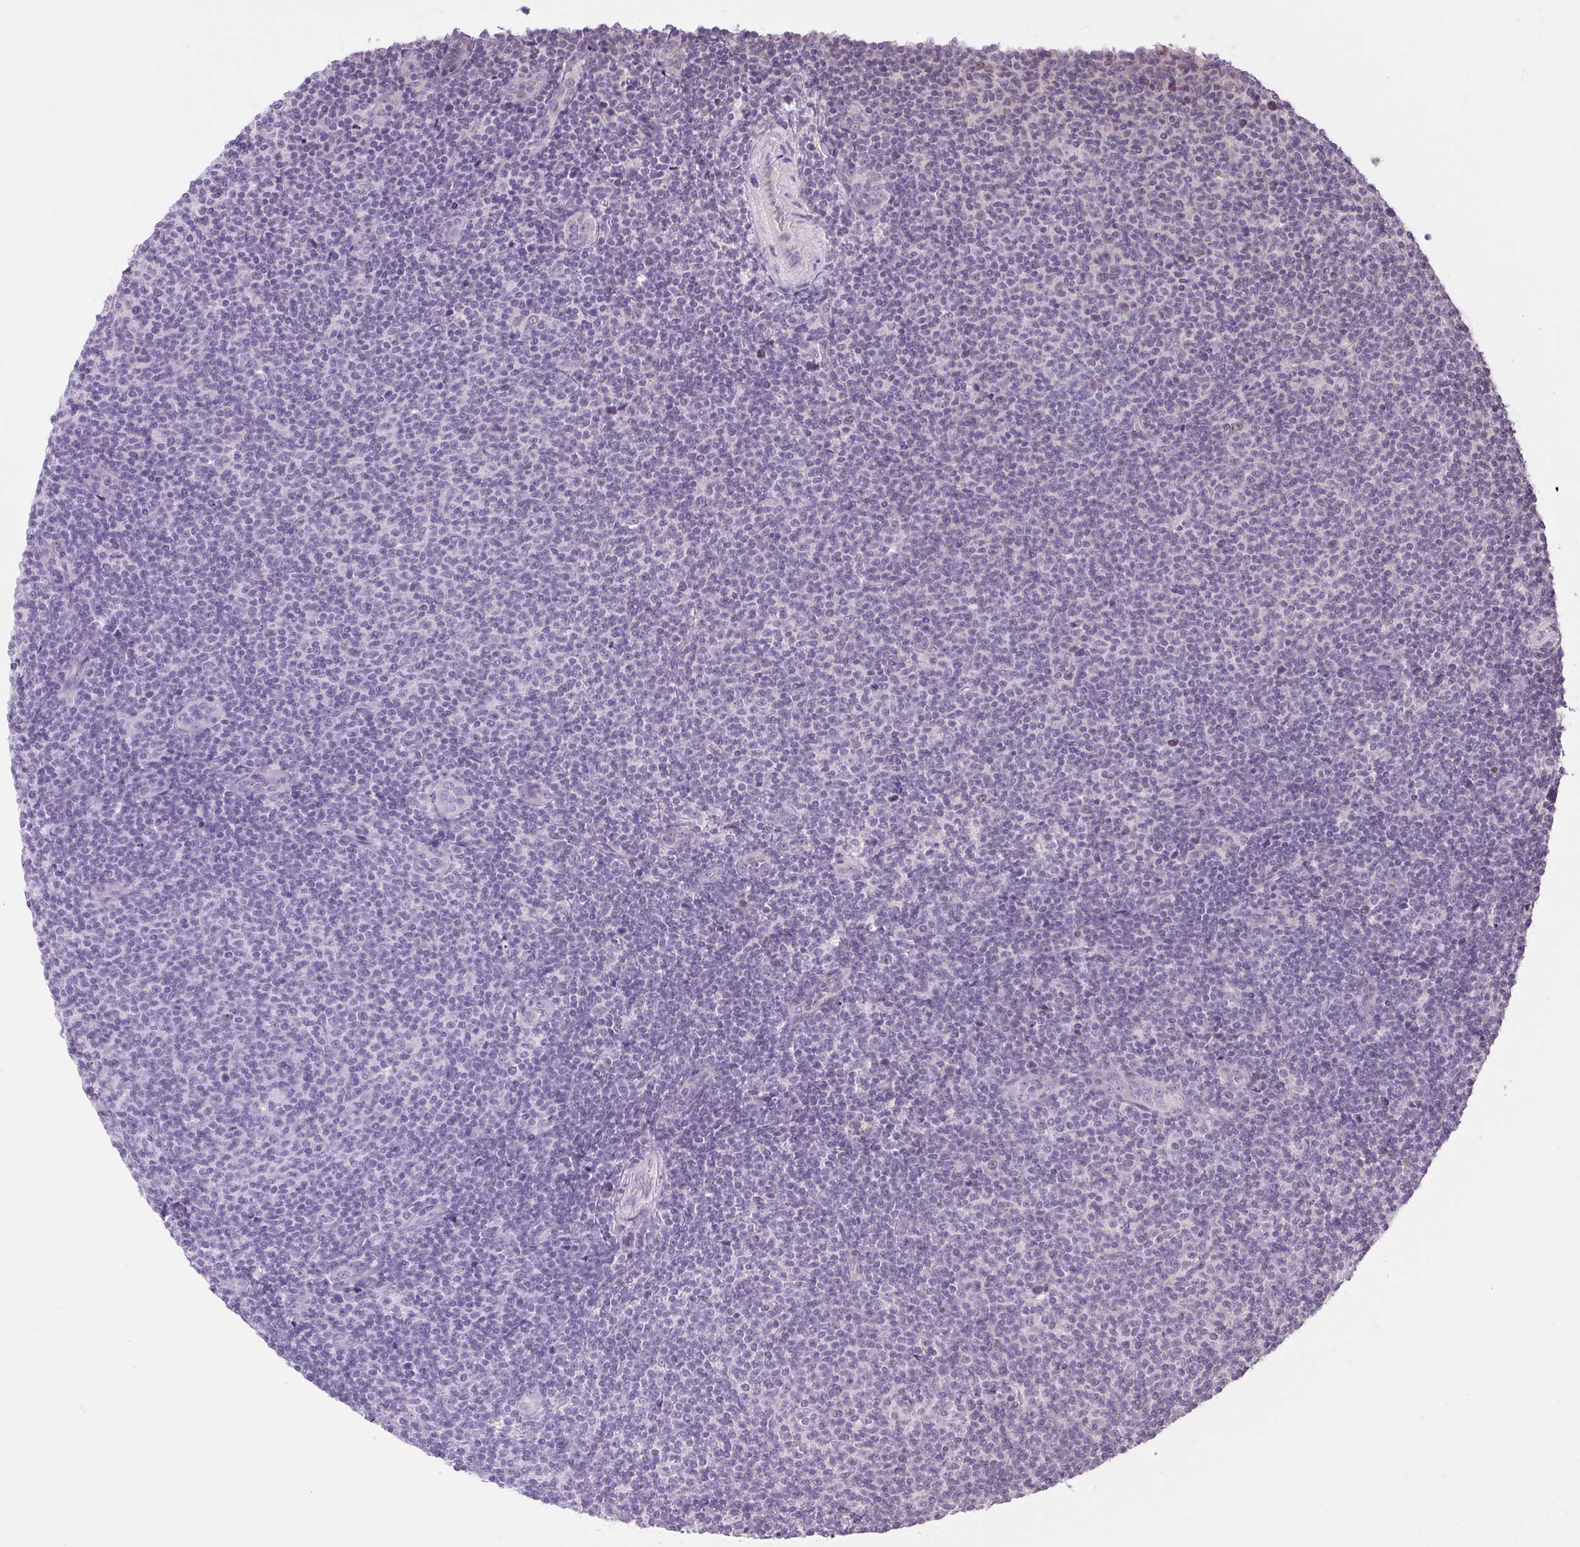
{"staining": {"intensity": "negative", "quantity": "none", "location": "none"}, "tissue": "lymphoma", "cell_type": "Tumor cells", "image_type": "cancer", "snomed": [{"axis": "morphology", "description": "Malignant lymphoma, non-Hodgkin's type, Low grade"}, {"axis": "topography", "description": "Lymph node"}], "caption": "Human lymphoma stained for a protein using immunohistochemistry (IHC) displays no positivity in tumor cells.", "gene": "RACGAP1", "patient": {"sex": "male", "age": 66}}